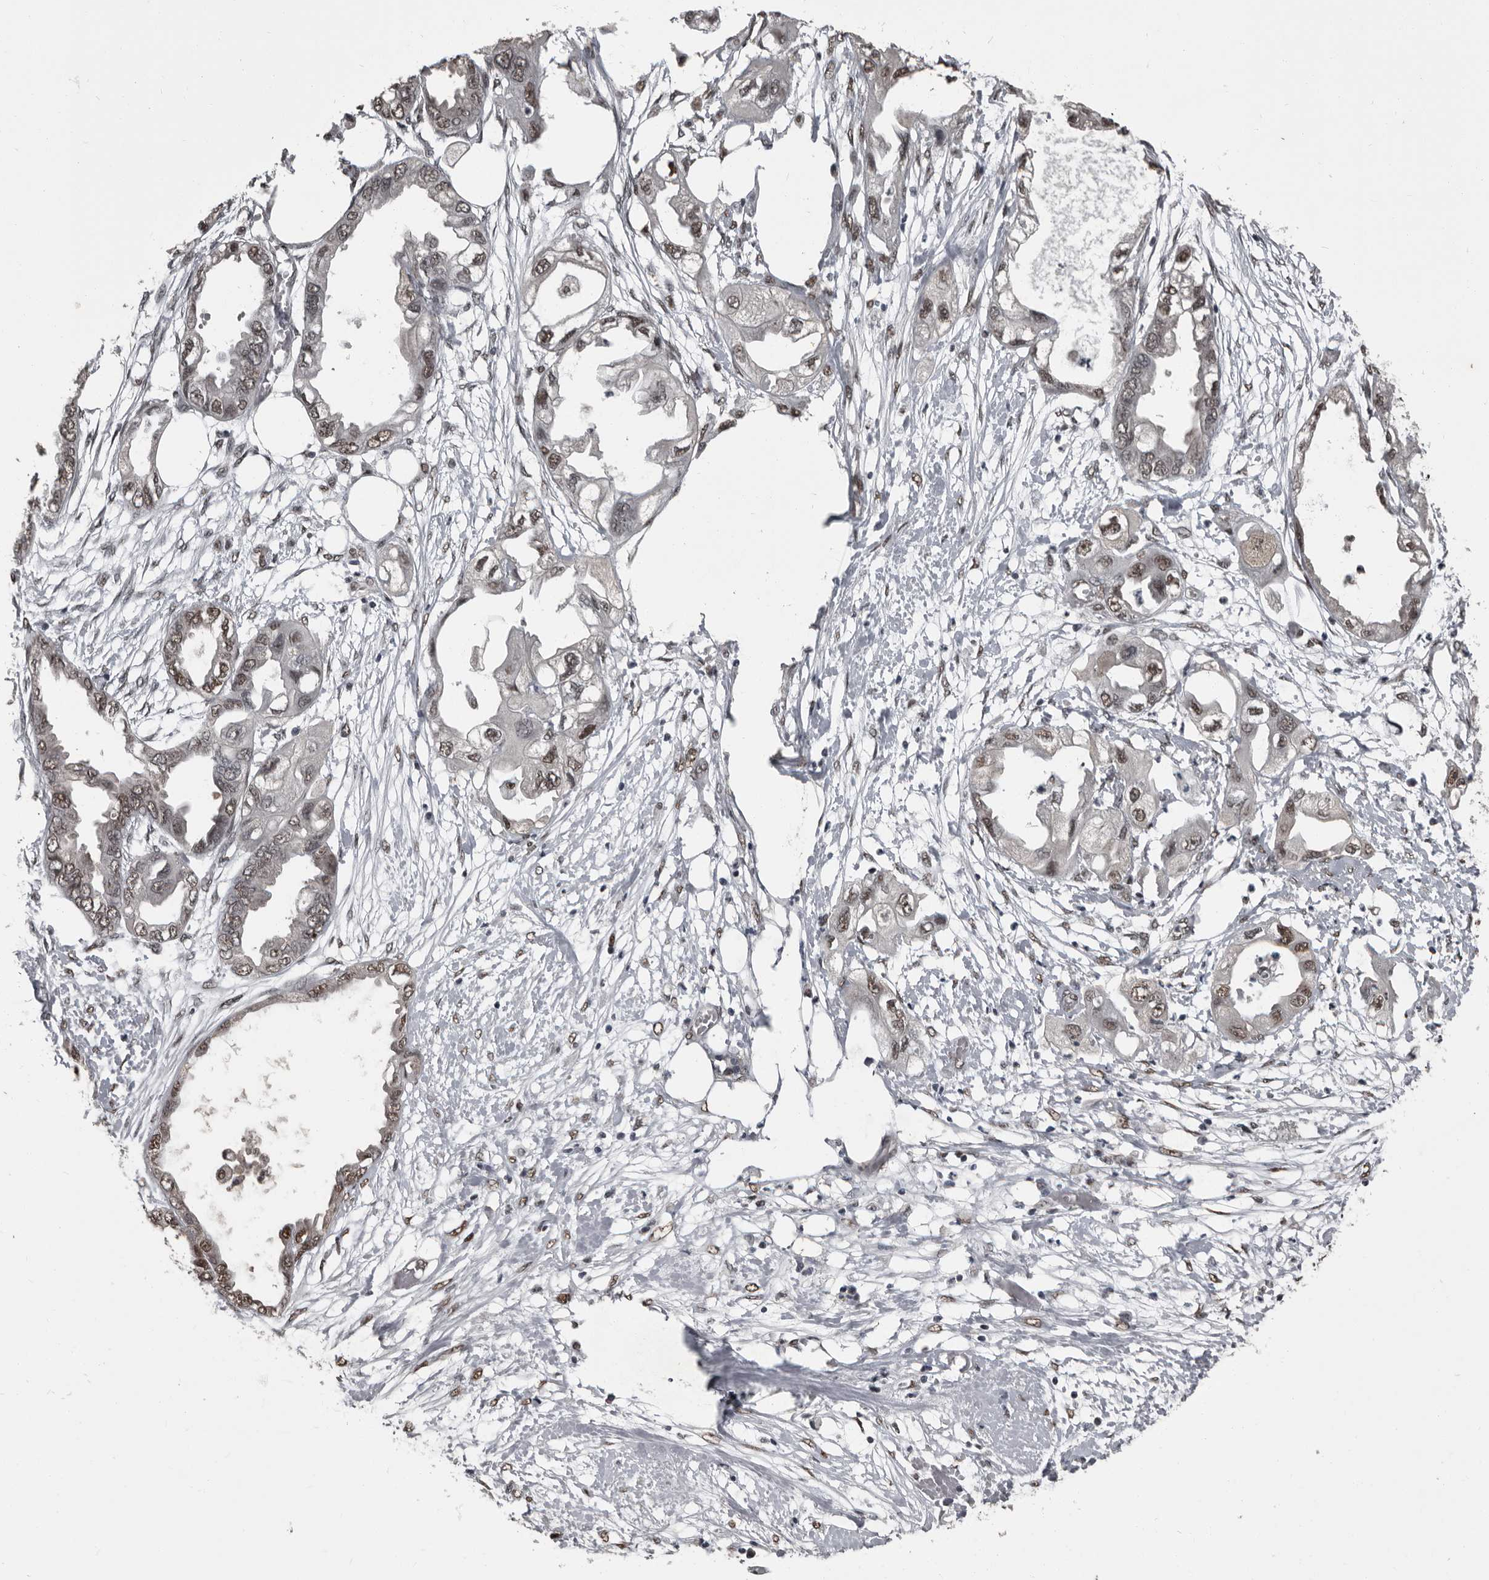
{"staining": {"intensity": "moderate", "quantity": ">75%", "location": "nuclear"}, "tissue": "endometrial cancer", "cell_type": "Tumor cells", "image_type": "cancer", "snomed": [{"axis": "morphology", "description": "Adenocarcinoma, NOS"}, {"axis": "morphology", "description": "Adenocarcinoma, metastatic, NOS"}, {"axis": "topography", "description": "Adipose tissue"}, {"axis": "topography", "description": "Endometrium"}], "caption": "Human endometrial cancer (metastatic adenocarcinoma) stained with a brown dye shows moderate nuclear positive expression in approximately >75% of tumor cells.", "gene": "CHD1L", "patient": {"sex": "female", "age": 67}}